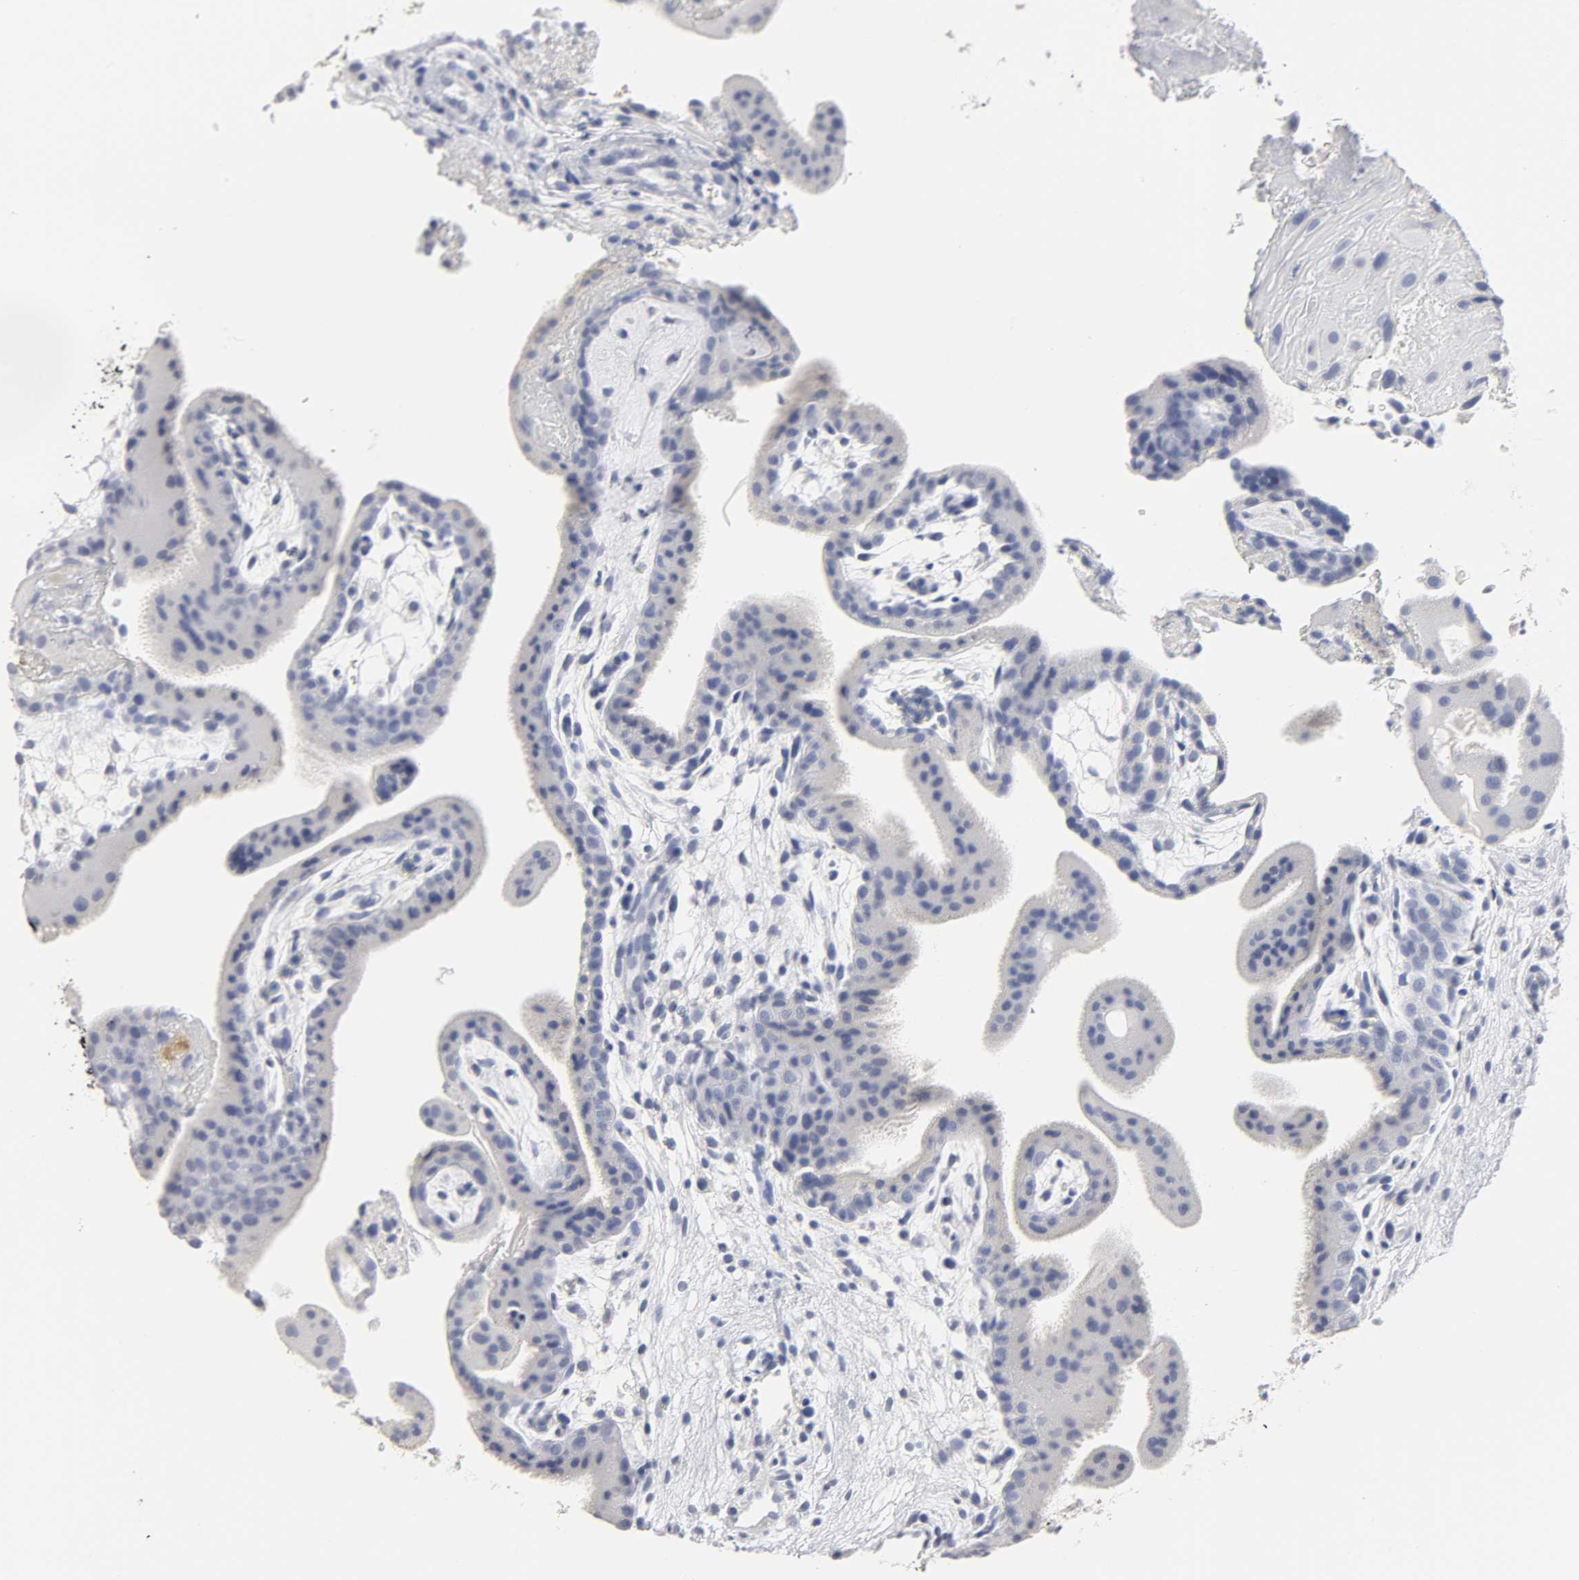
{"staining": {"intensity": "negative", "quantity": "none", "location": "none"}, "tissue": "placenta", "cell_type": "Decidual cells", "image_type": "normal", "snomed": [{"axis": "morphology", "description": "Normal tissue, NOS"}, {"axis": "topography", "description": "Placenta"}], "caption": "DAB immunohistochemical staining of benign placenta exhibits no significant expression in decidual cells. (IHC, brightfield microscopy, high magnification).", "gene": "SLCO1B3", "patient": {"sex": "female", "age": 19}}